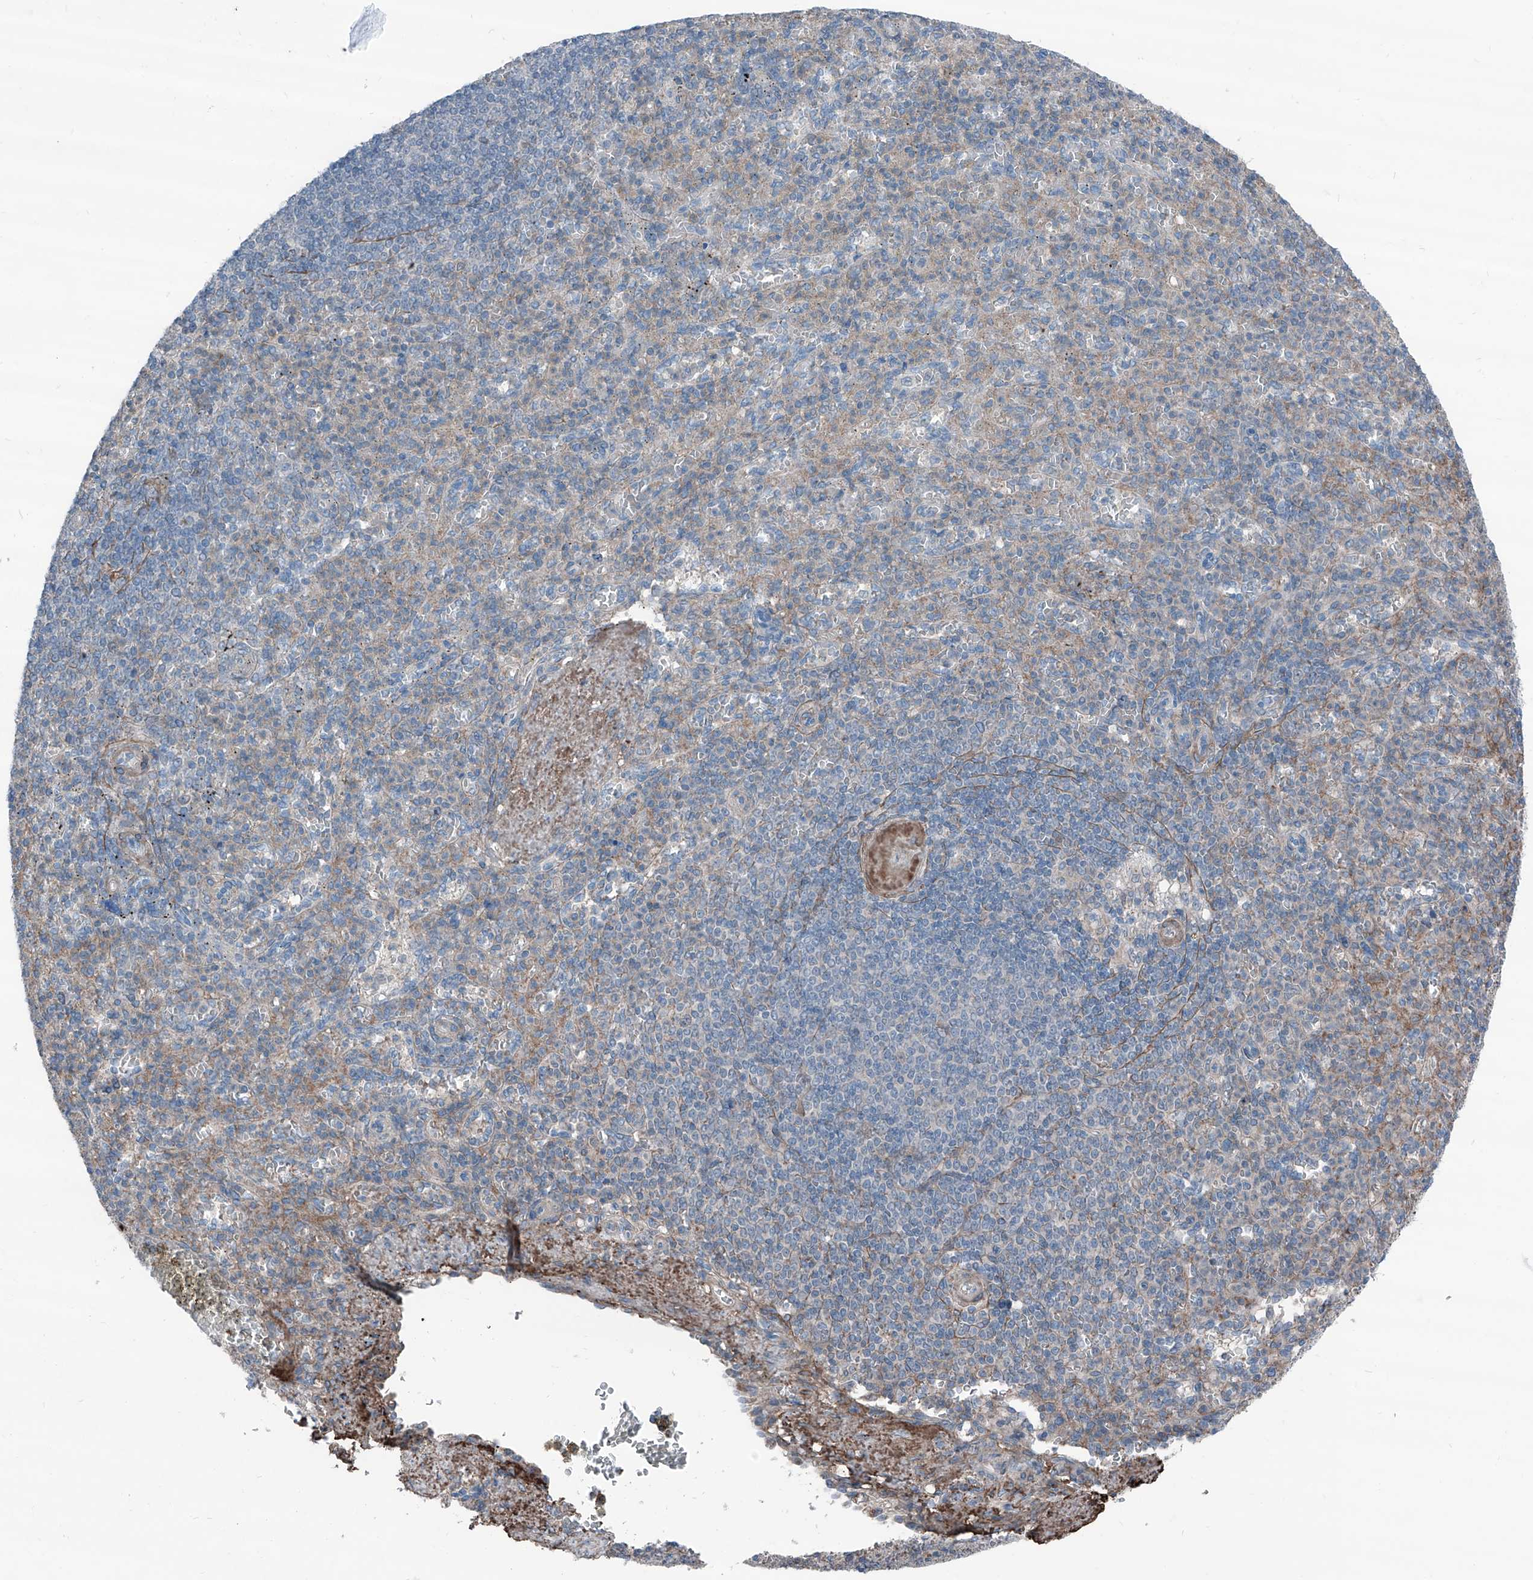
{"staining": {"intensity": "negative", "quantity": "none", "location": "none"}, "tissue": "spleen", "cell_type": "Cells in red pulp", "image_type": "normal", "snomed": [{"axis": "morphology", "description": "Normal tissue, NOS"}, {"axis": "topography", "description": "Spleen"}], "caption": "Cells in red pulp show no significant positivity in normal spleen. (DAB immunohistochemistry (IHC) visualized using brightfield microscopy, high magnification).", "gene": "HSPB11", "patient": {"sex": "female", "age": 74}}